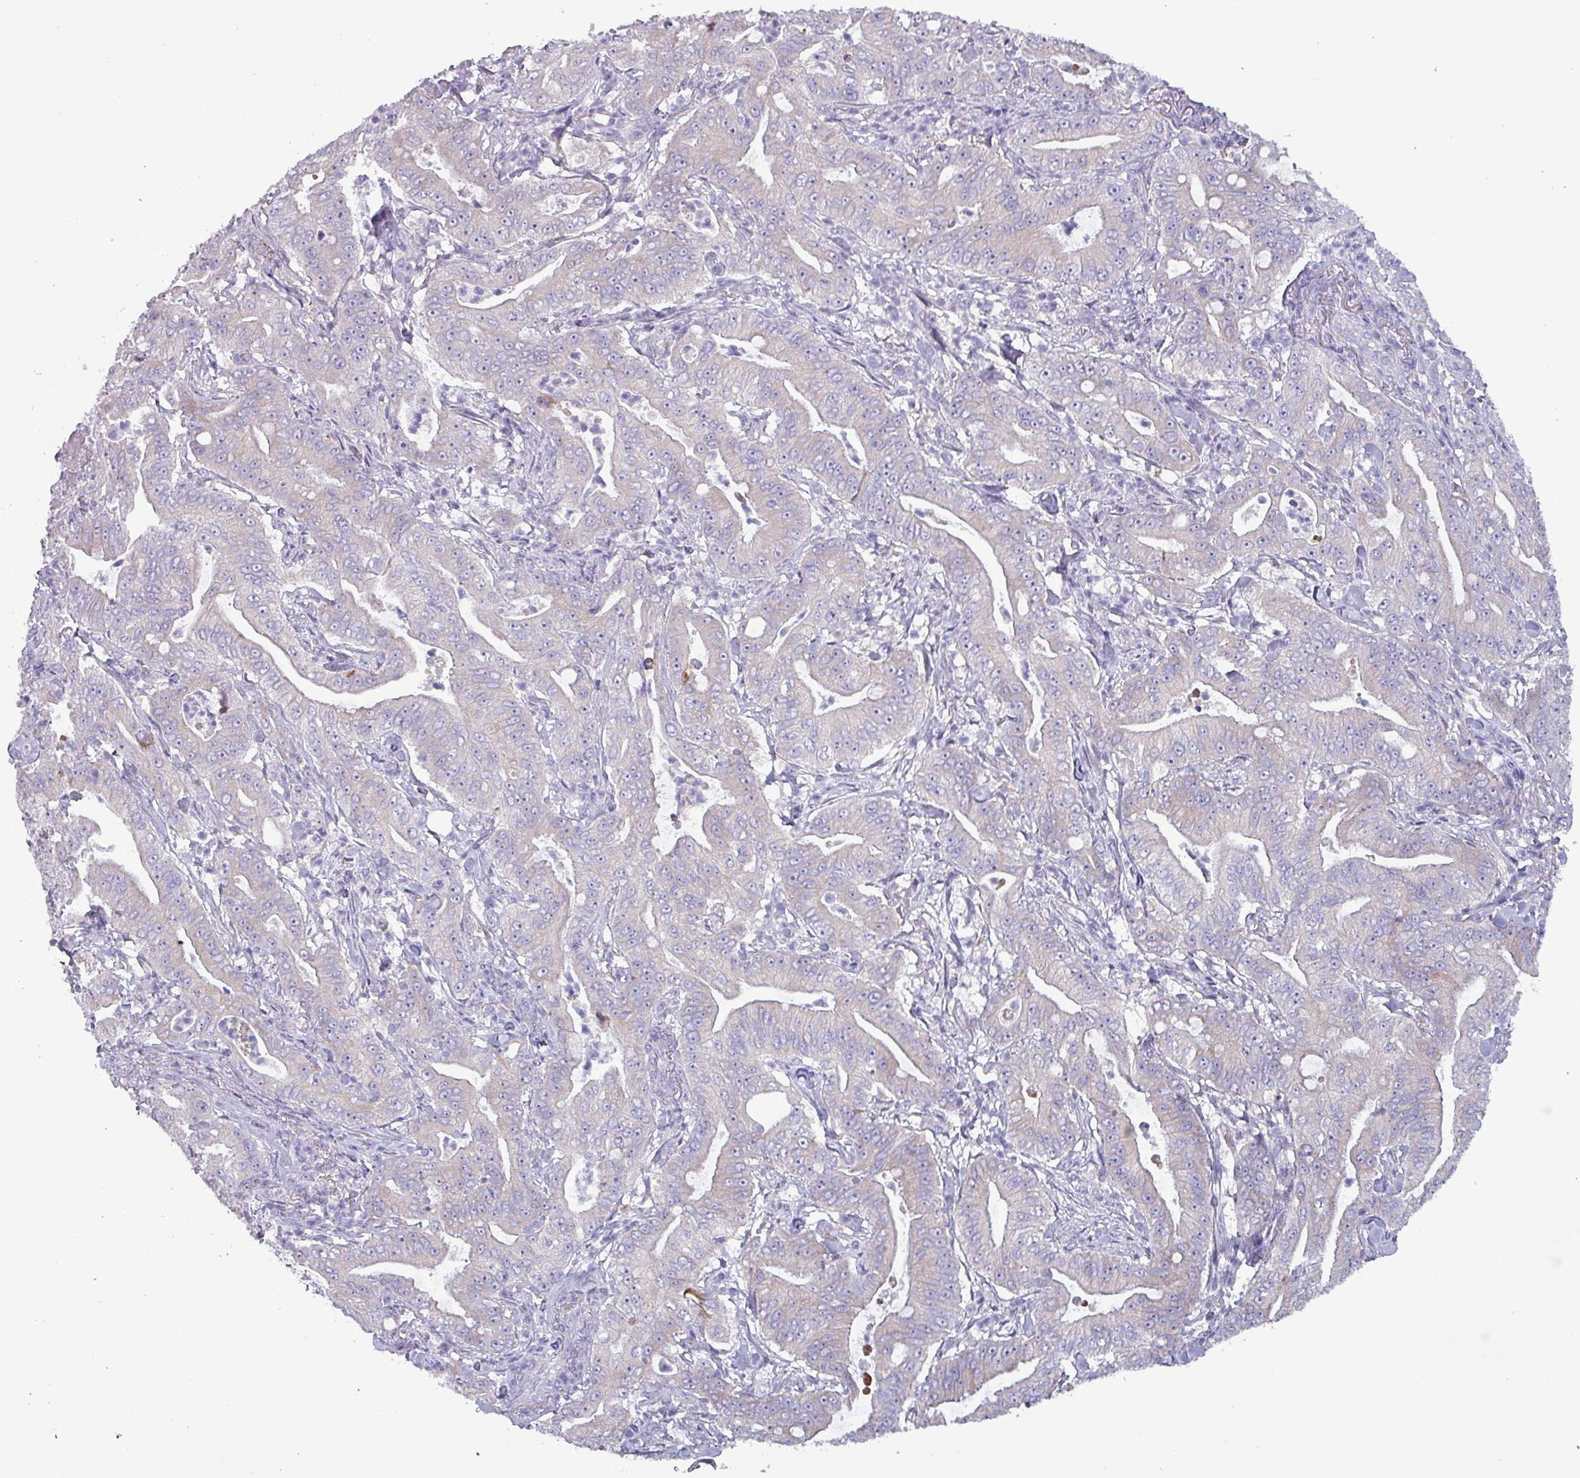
{"staining": {"intensity": "negative", "quantity": "none", "location": "none"}, "tissue": "pancreatic cancer", "cell_type": "Tumor cells", "image_type": "cancer", "snomed": [{"axis": "morphology", "description": "Adenocarcinoma, NOS"}, {"axis": "topography", "description": "Pancreas"}], "caption": "DAB (3,3'-diaminobenzidine) immunohistochemical staining of pancreatic cancer (adenocarcinoma) reveals no significant positivity in tumor cells. (Brightfield microscopy of DAB (3,3'-diaminobenzidine) immunohistochemistry (IHC) at high magnification).", "gene": "HSD3B7", "patient": {"sex": "male", "age": 71}}